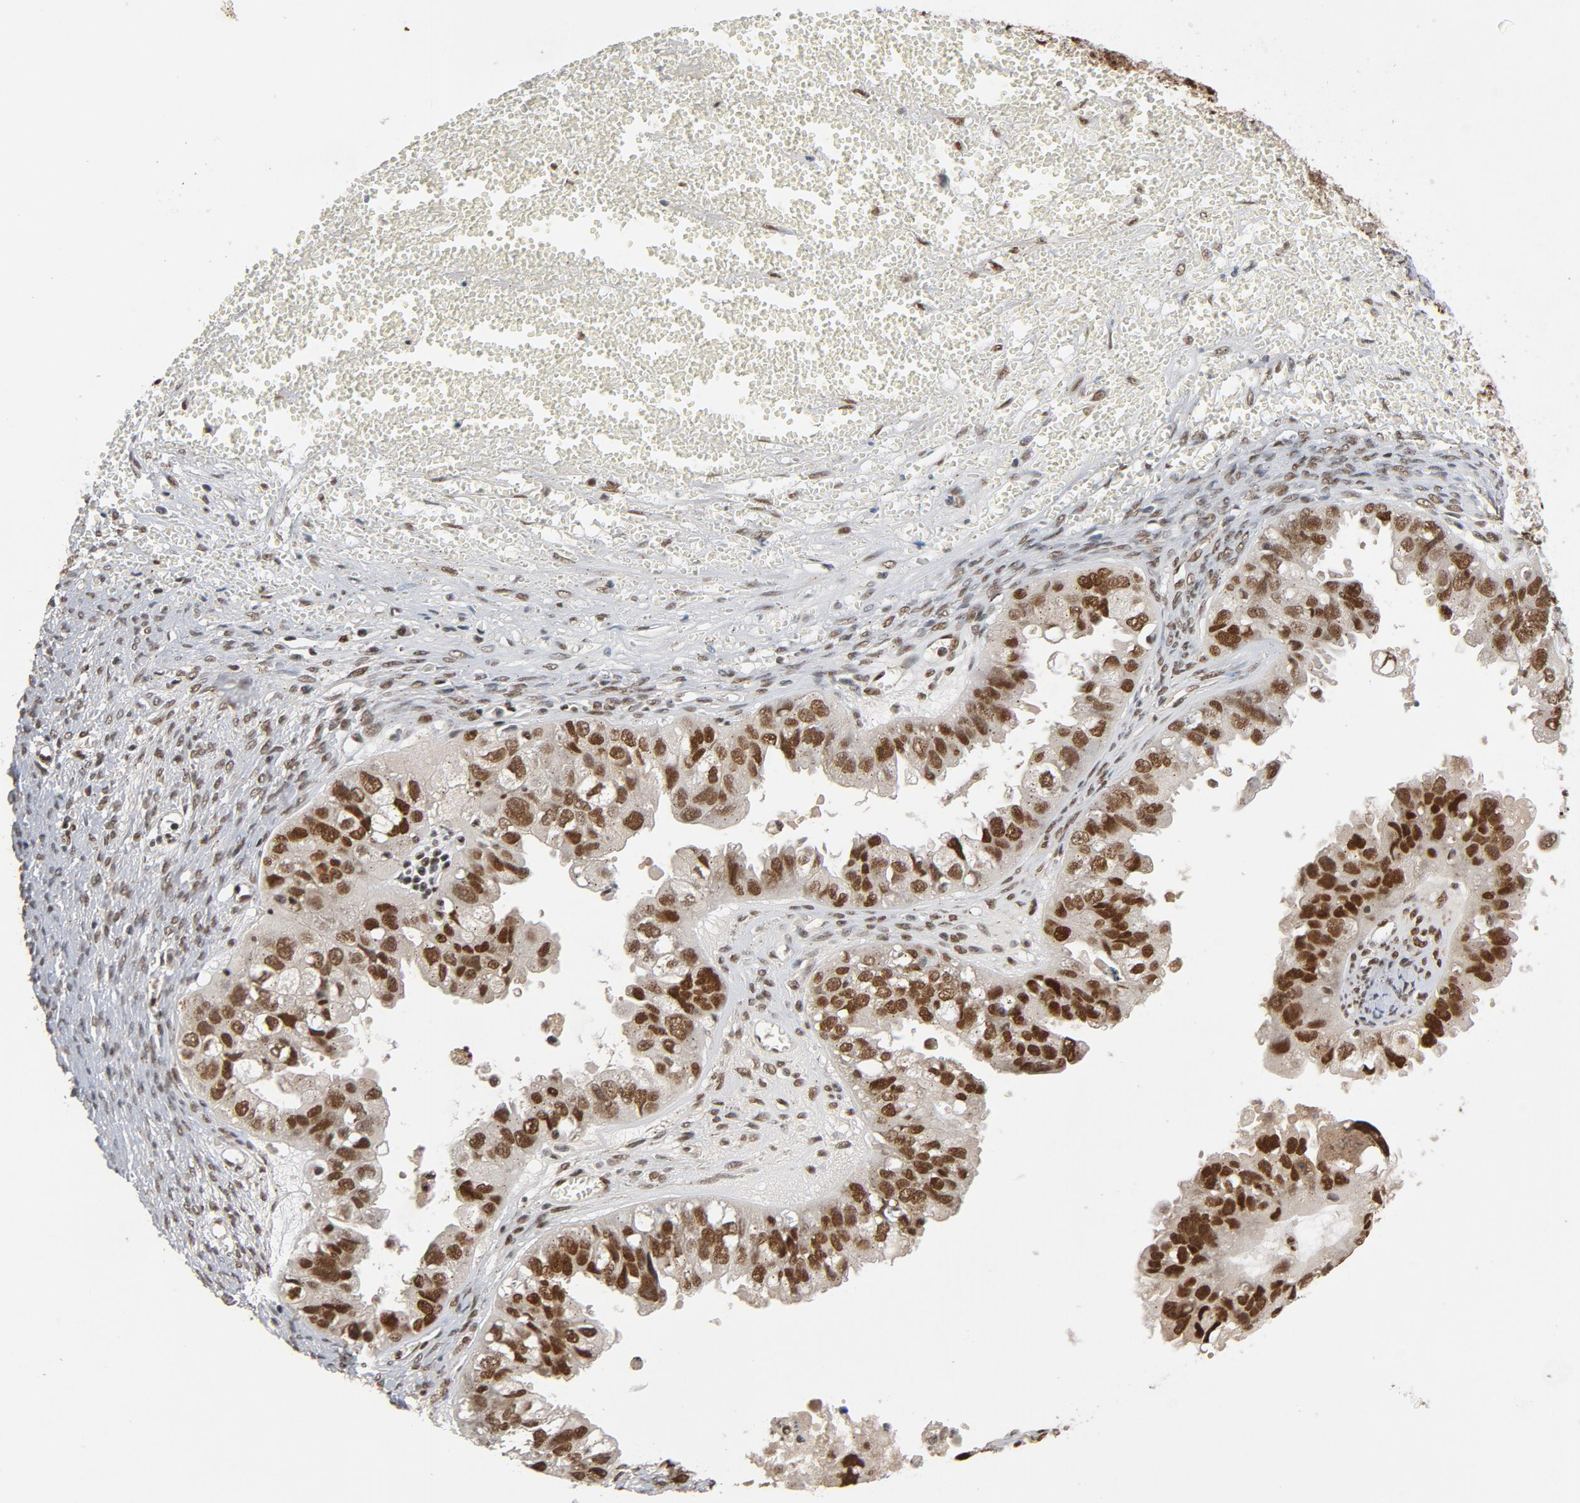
{"staining": {"intensity": "strong", "quantity": ">75%", "location": "nuclear"}, "tissue": "ovarian cancer", "cell_type": "Tumor cells", "image_type": "cancer", "snomed": [{"axis": "morphology", "description": "Carcinoma, endometroid"}, {"axis": "topography", "description": "Ovary"}], "caption": "IHC of ovarian endometroid carcinoma exhibits high levels of strong nuclear staining in about >75% of tumor cells.", "gene": "SMARCD1", "patient": {"sex": "female", "age": 85}}